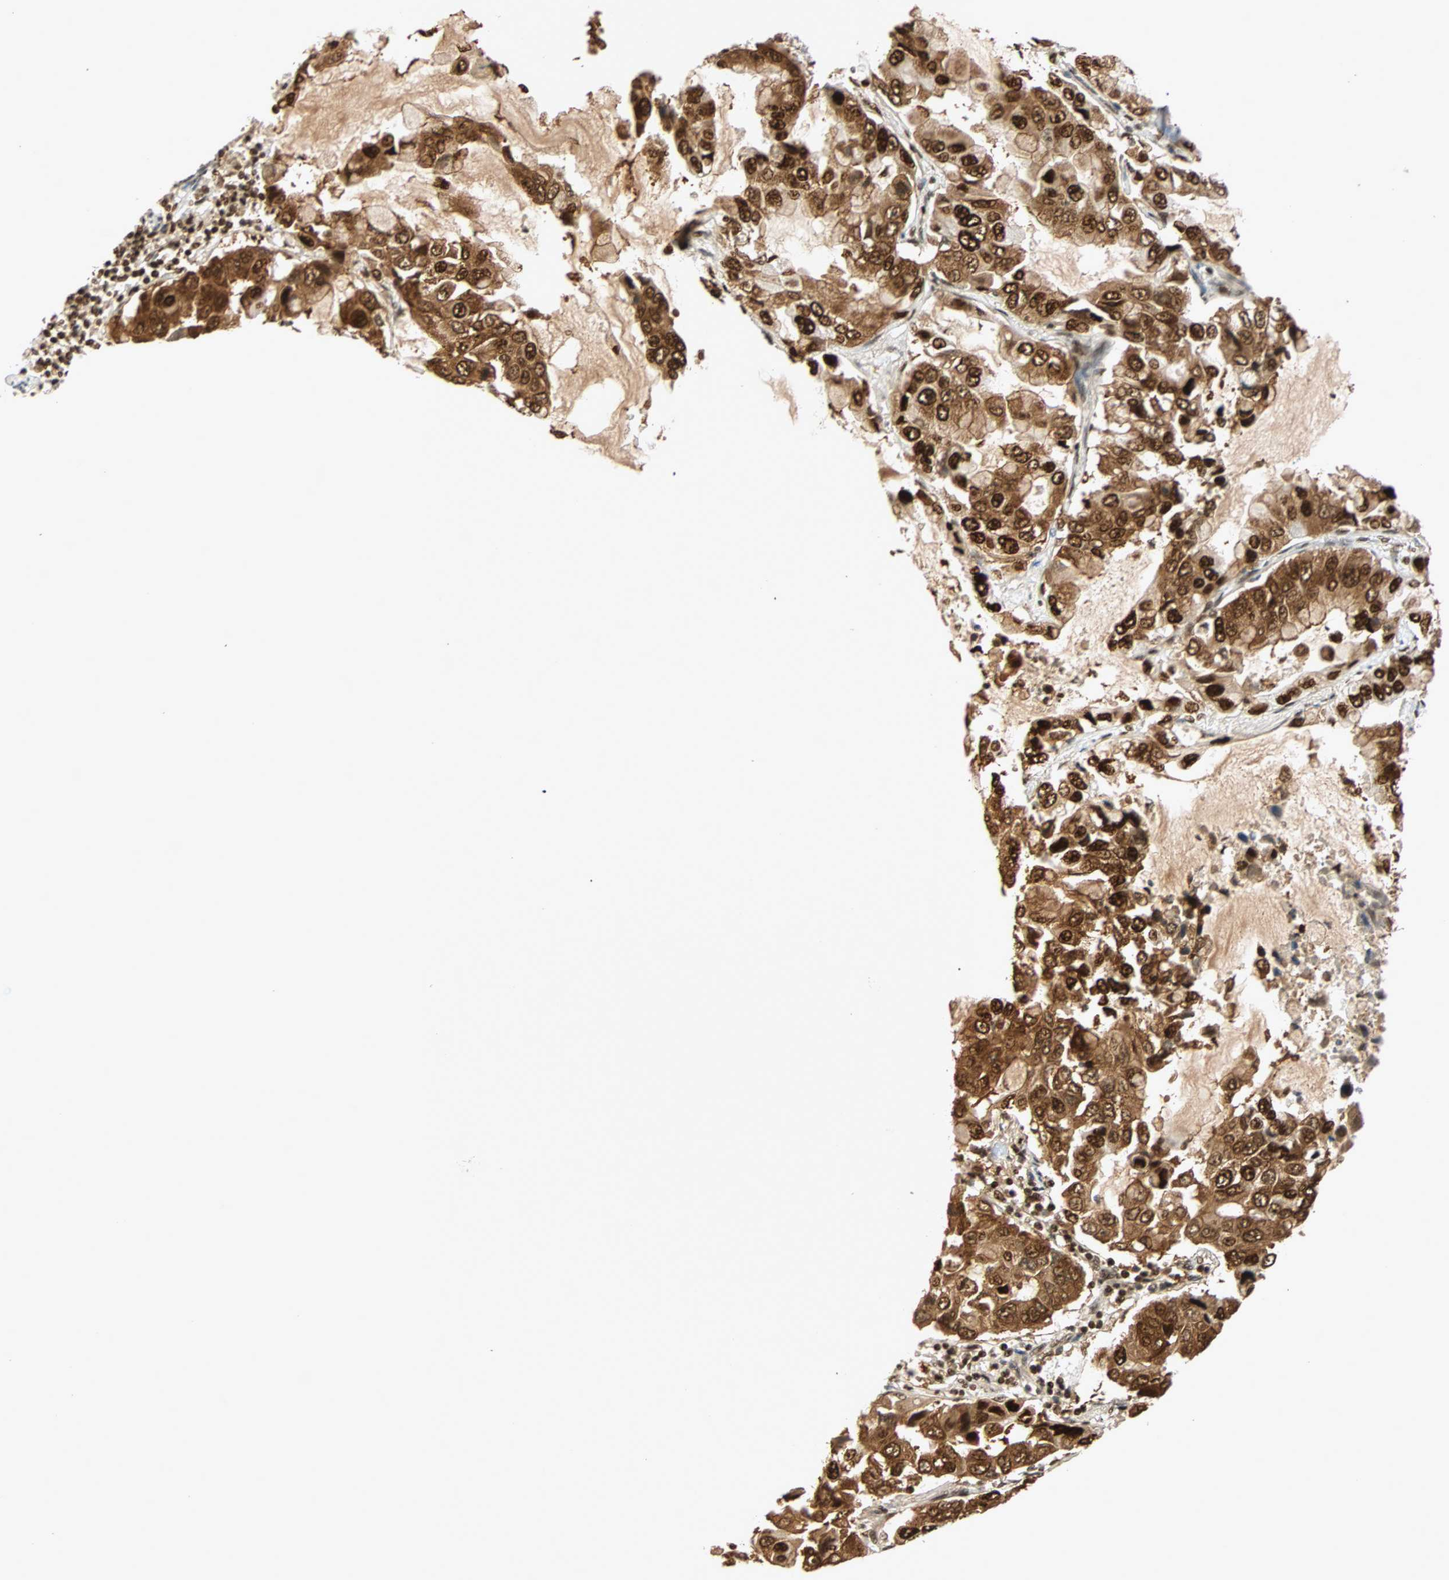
{"staining": {"intensity": "strong", "quantity": ">75%", "location": "cytoplasmic/membranous,nuclear"}, "tissue": "lung cancer", "cell_type": "Tumor cells", "image_type": "cancer", "snomed": [{"axis": "morphology", "description": "Adenocarcinoma, NOS"}, {"axis": "topography", "description": "Lung"}], "caption": "This histopathology image reveals immunohistochemistry staining of lung adenocarcinoma, with high strong cytoplasmic/membranous and nuclear positivity in approximately >75% of tumor cells.", "gene": "CDK12", "patient": {"sex": "male", "age": 64}}